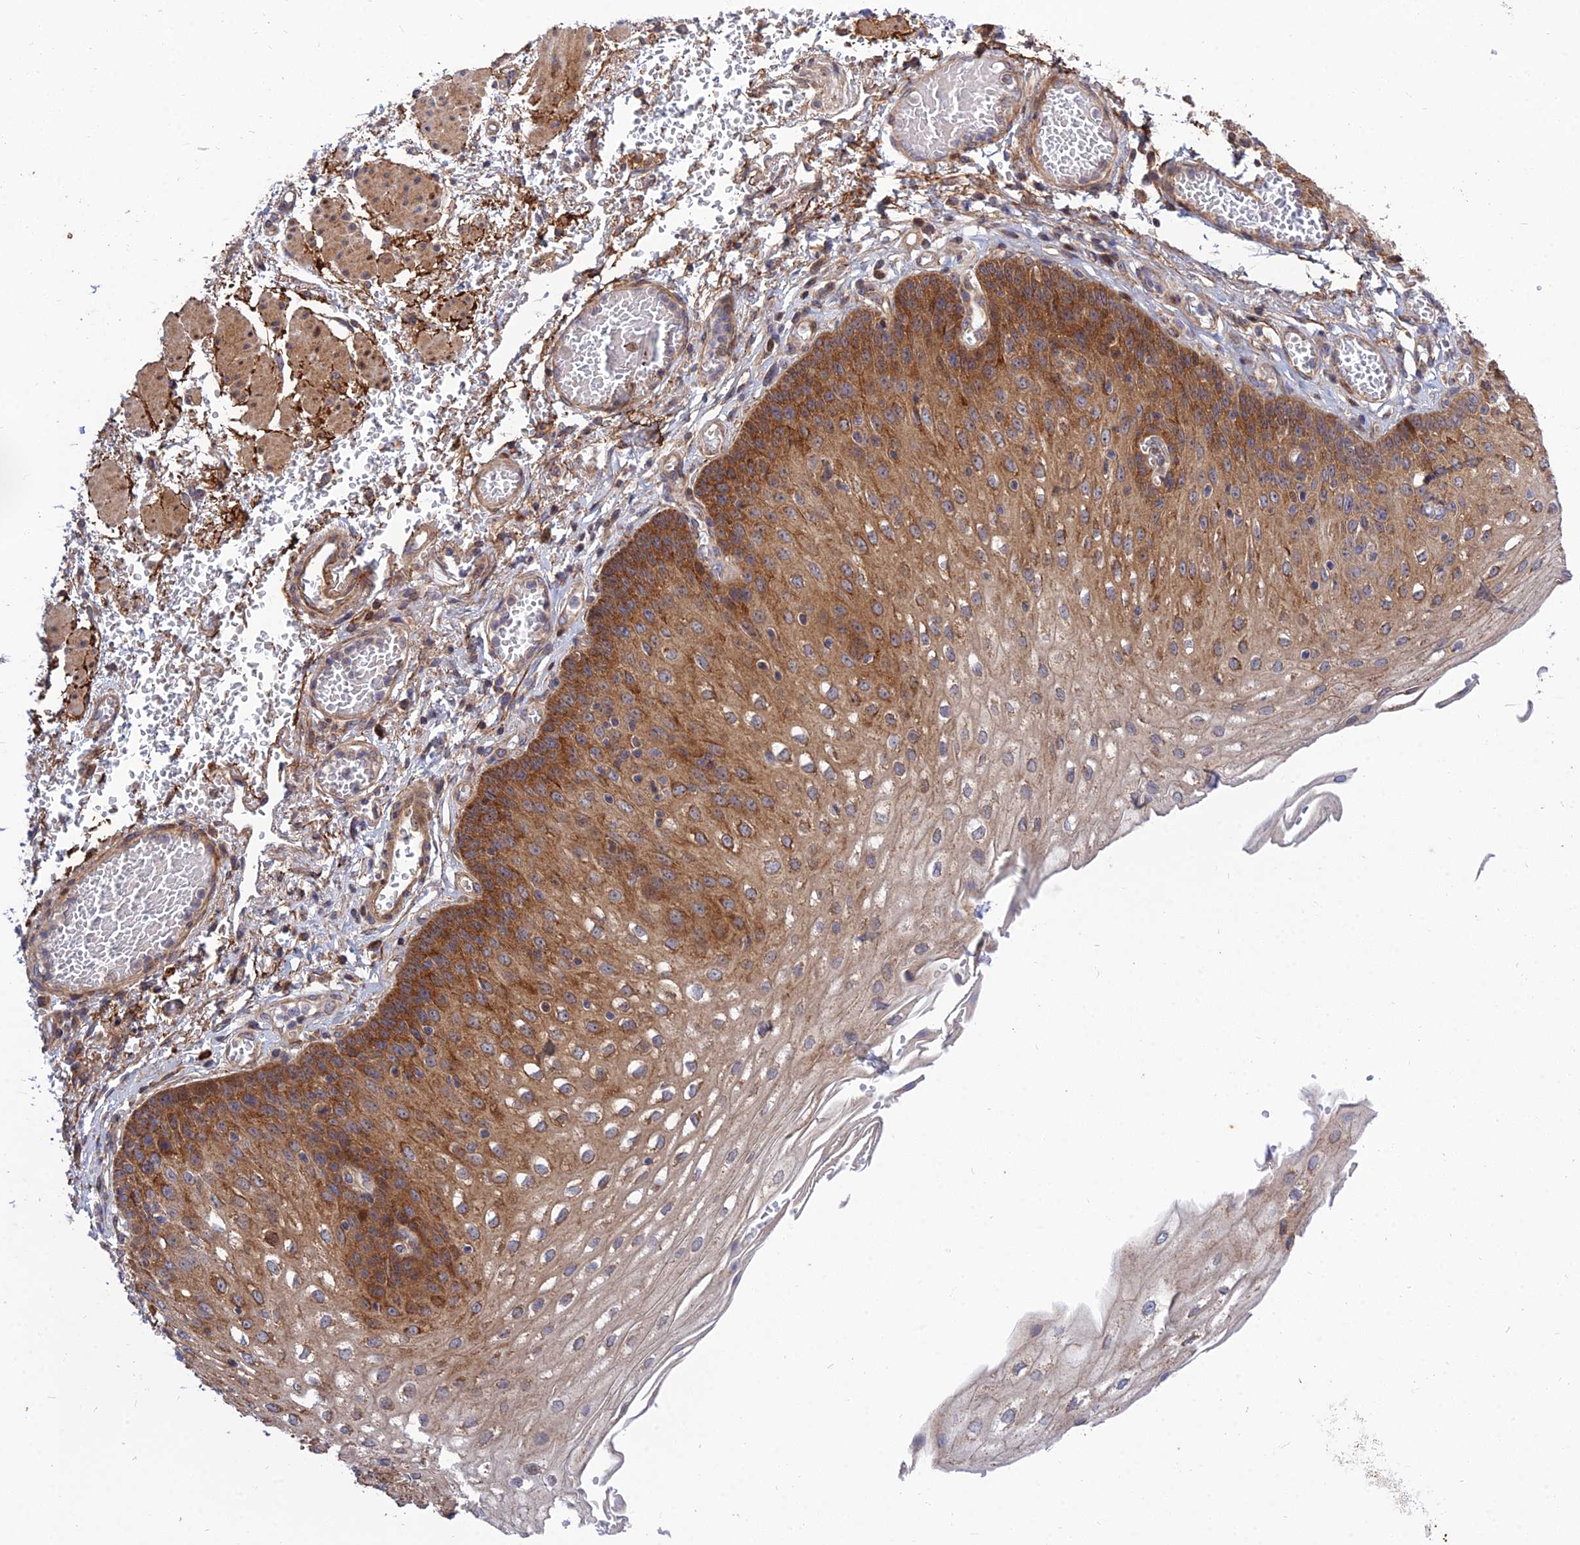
{"staining": {"intensity": "moderate", "quantity": ">75%", "location": "cytoplasmic/membranous"}, "tissue": "esophagus", "cell_type": "Squamous epithelial cells", "image_type": "normal", "snomed": [{"axis": "morphology", "description": "Normal tissue, NOS"}, {"axis": "topography", "description": "Esophagus"}], "caption": "Immunohistochemical staining of normal esophagus exhibits medium levels of moderate cytoplasmic/membranous positivity in about >75% of squamous epithelial cells. (DAB (3,3'-diaminobenzidine) IHC with brightfield microscopy, high magnification).", "gene": "PLEKHG2", "patient": {"sex": "male", "age": 81}}